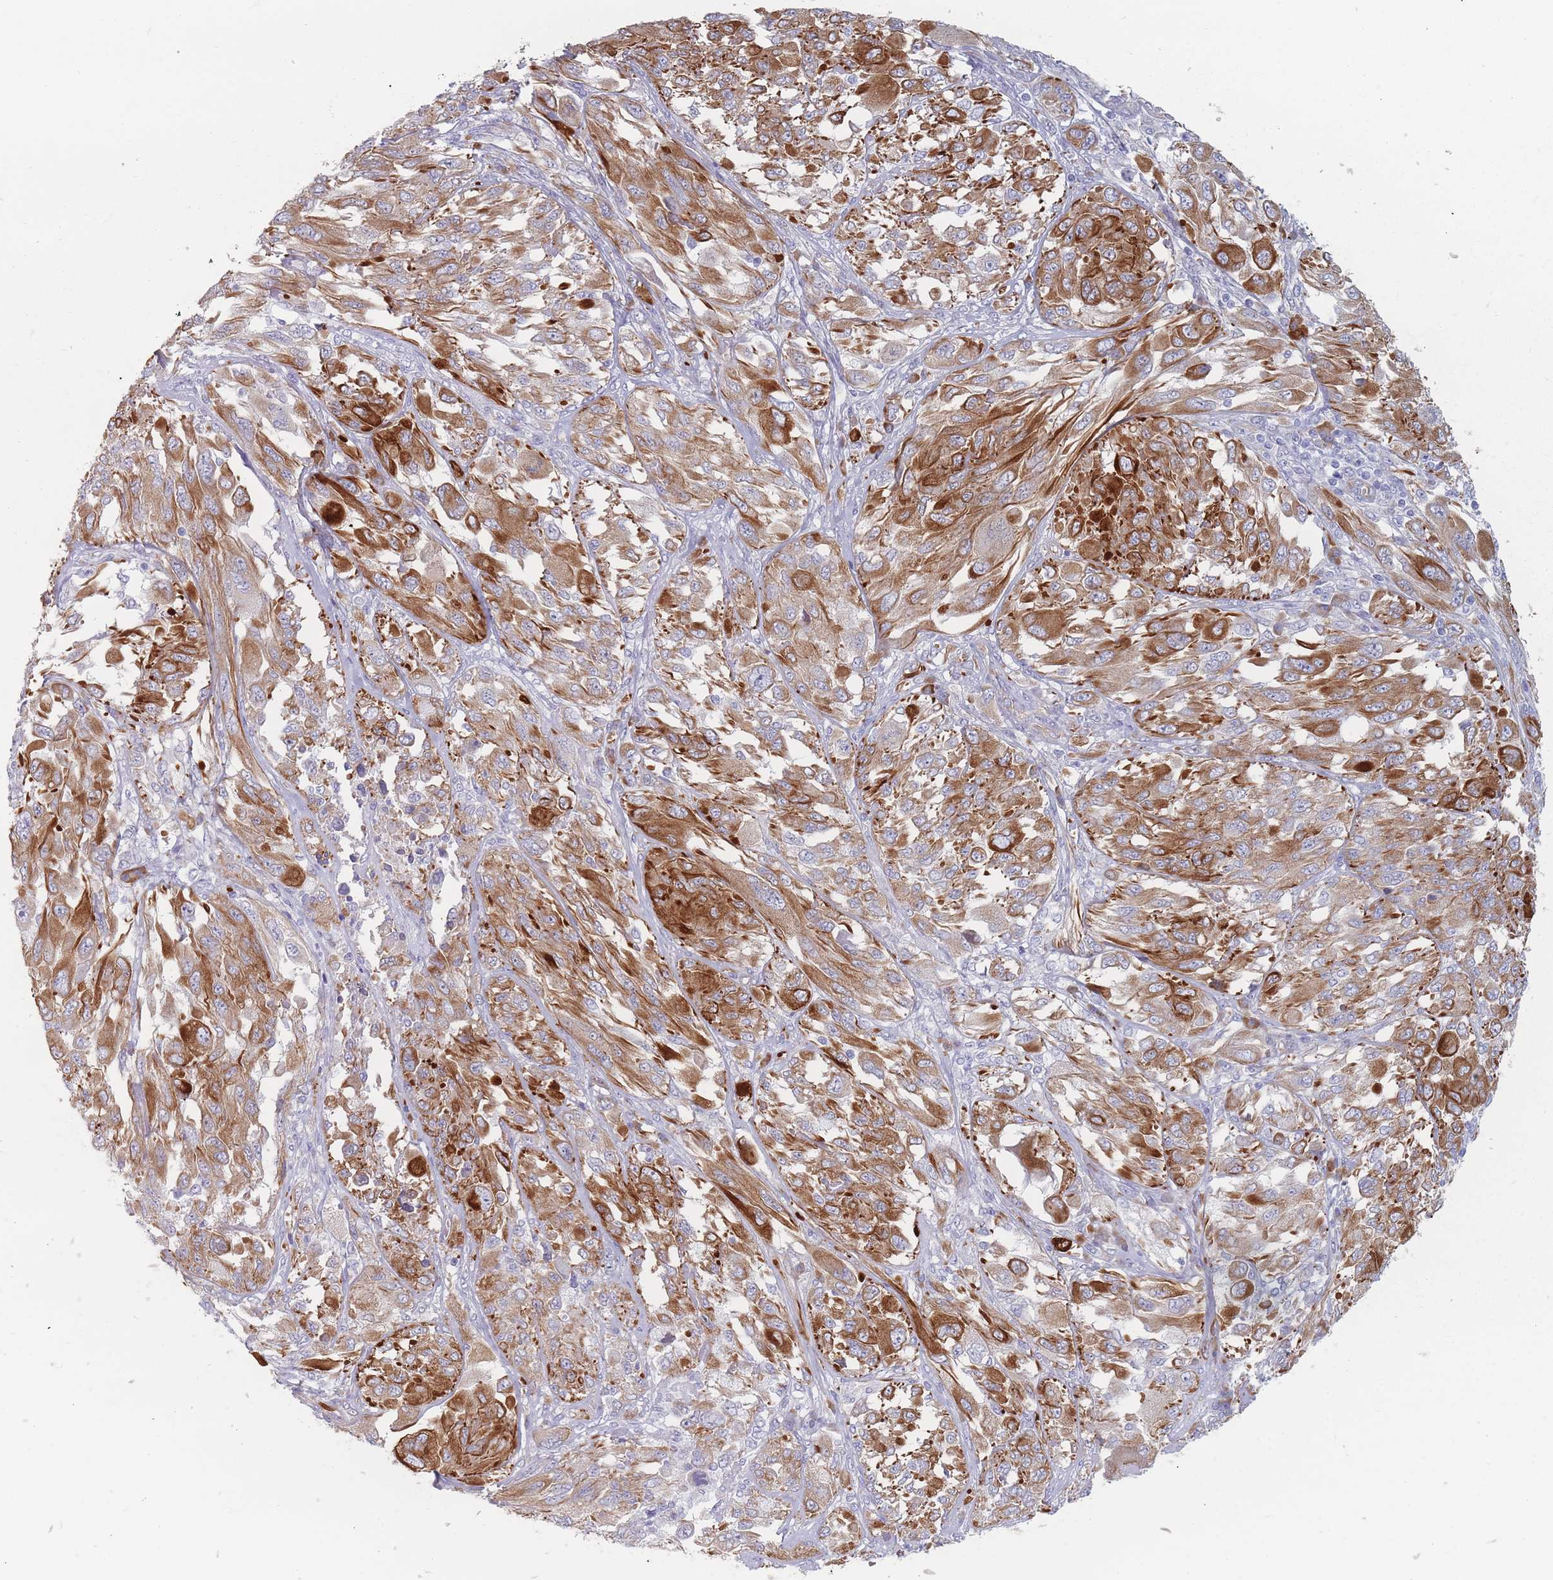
{"staining": {"intensity": "strong", "quantity": ">75%", "location": "cytoplasmic/membranous"}, "tissue": "melanoma", "cell_type": "Tumor cells", "image_type": "cancer", "snomed": [{"axis": "morphology", "description": "Malignant melanoma, NOS"}, {"axis": "topography", "description": "Skin"}], "caption": "Immunohistochemistry (IHC) micrograph of human melanoma stained for a protein (brown), which displays high levels of strong cytoplasmic/membranous staining in about >75% of tumor cells.", "gene": "ERBIN", "patient": {"sex": "female", "age": 91}}